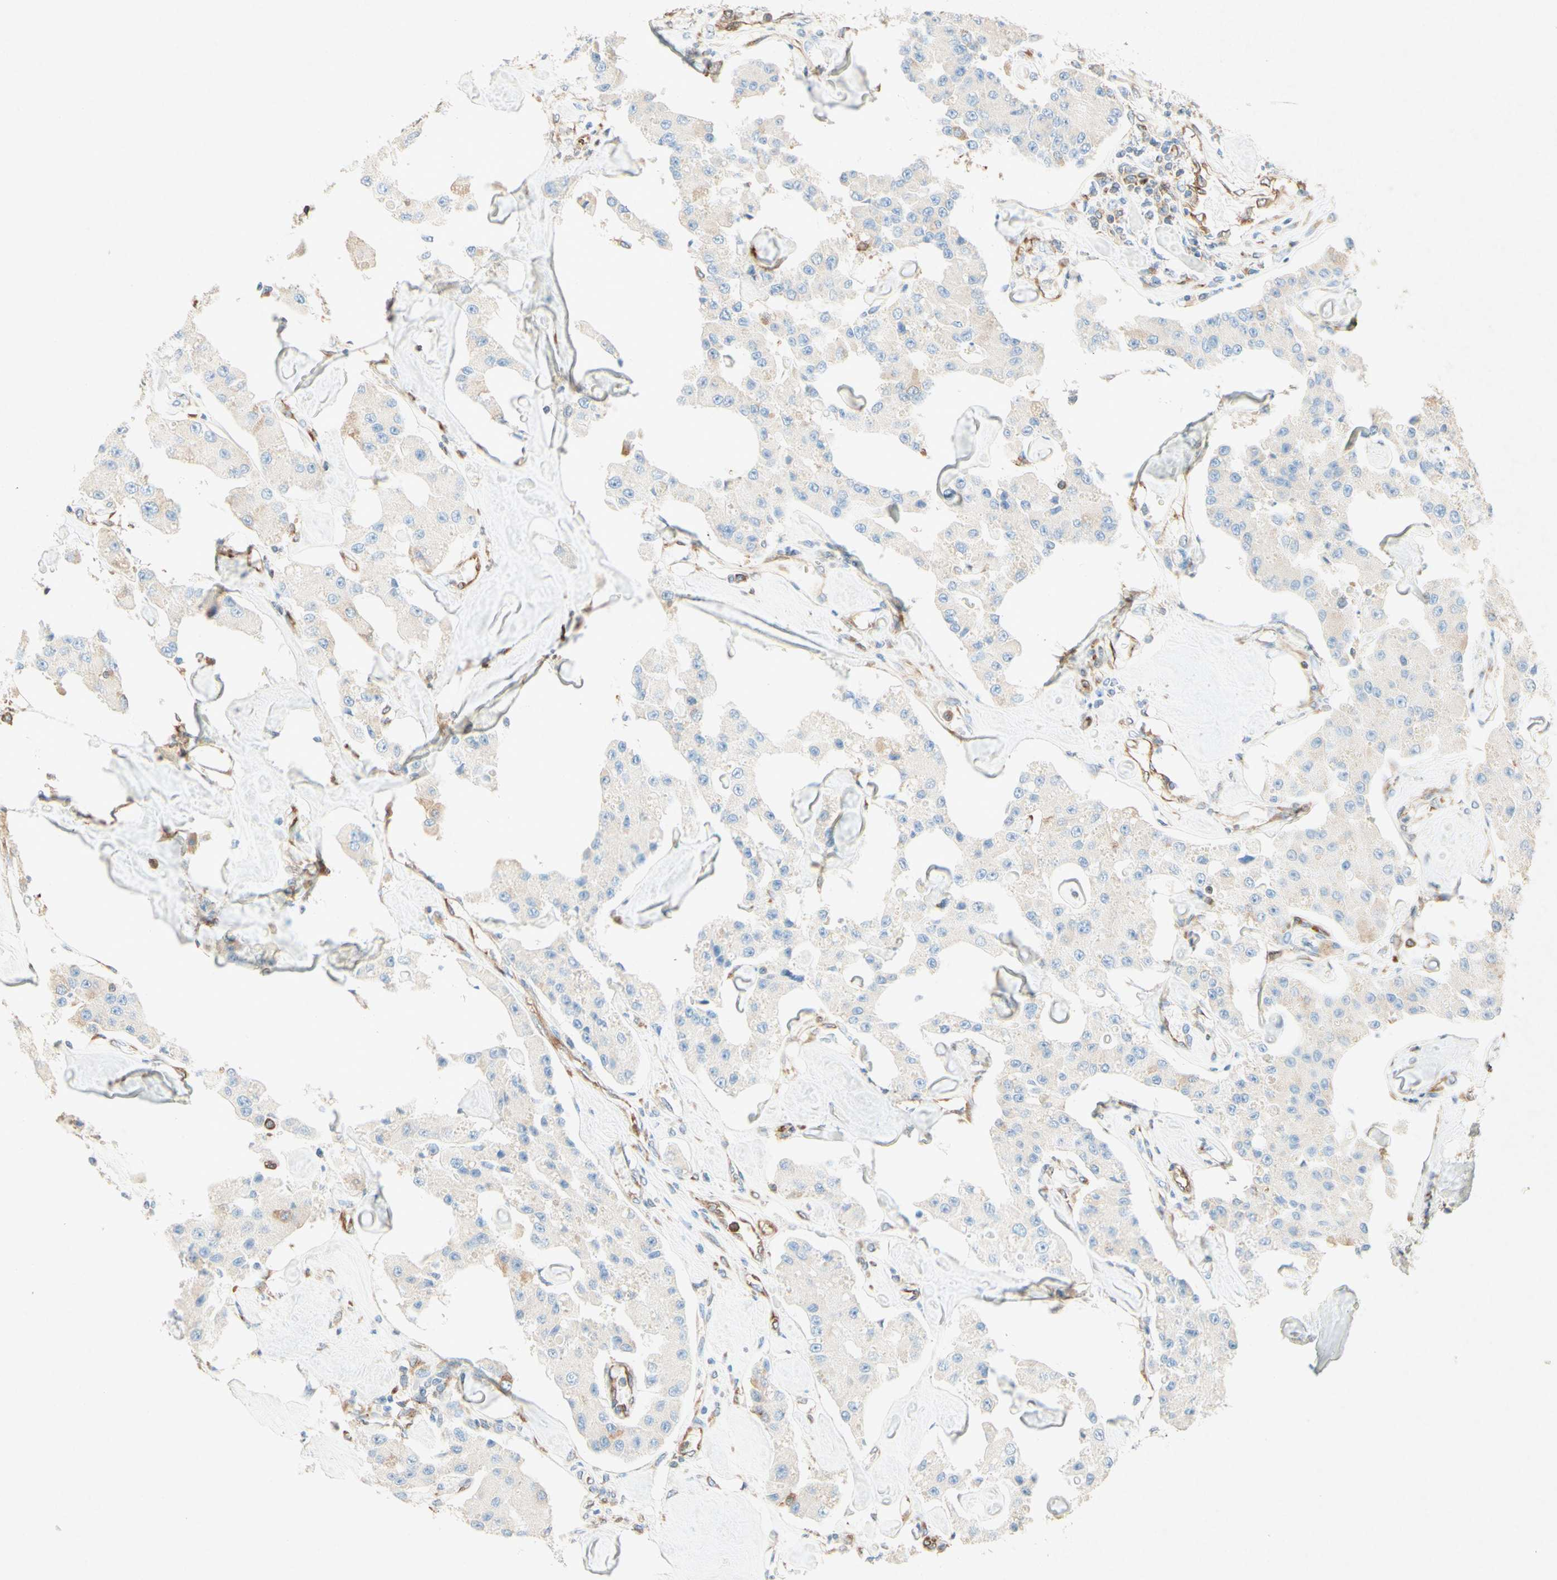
{"staining": {"intensity": "negative", "quantity": "none", "location": "none"}, "tissue": "carcinoid", "cell_type": "Tumor cells", "image_type": "cancer", "snomed": [{"axis": "morphology", "description": "Carcinoid, malignant, NOS"}, {"axis": "topography", "description": "Pancreas"}], "caption": "A photomicrograph of human carcinoid is negative for staining in tumor cells. (DAB (3,3'-diaminobenzidine) IHC, high magnification).", "gene": "PABPC1", "patient": {"sex": "male", "age": 41}}